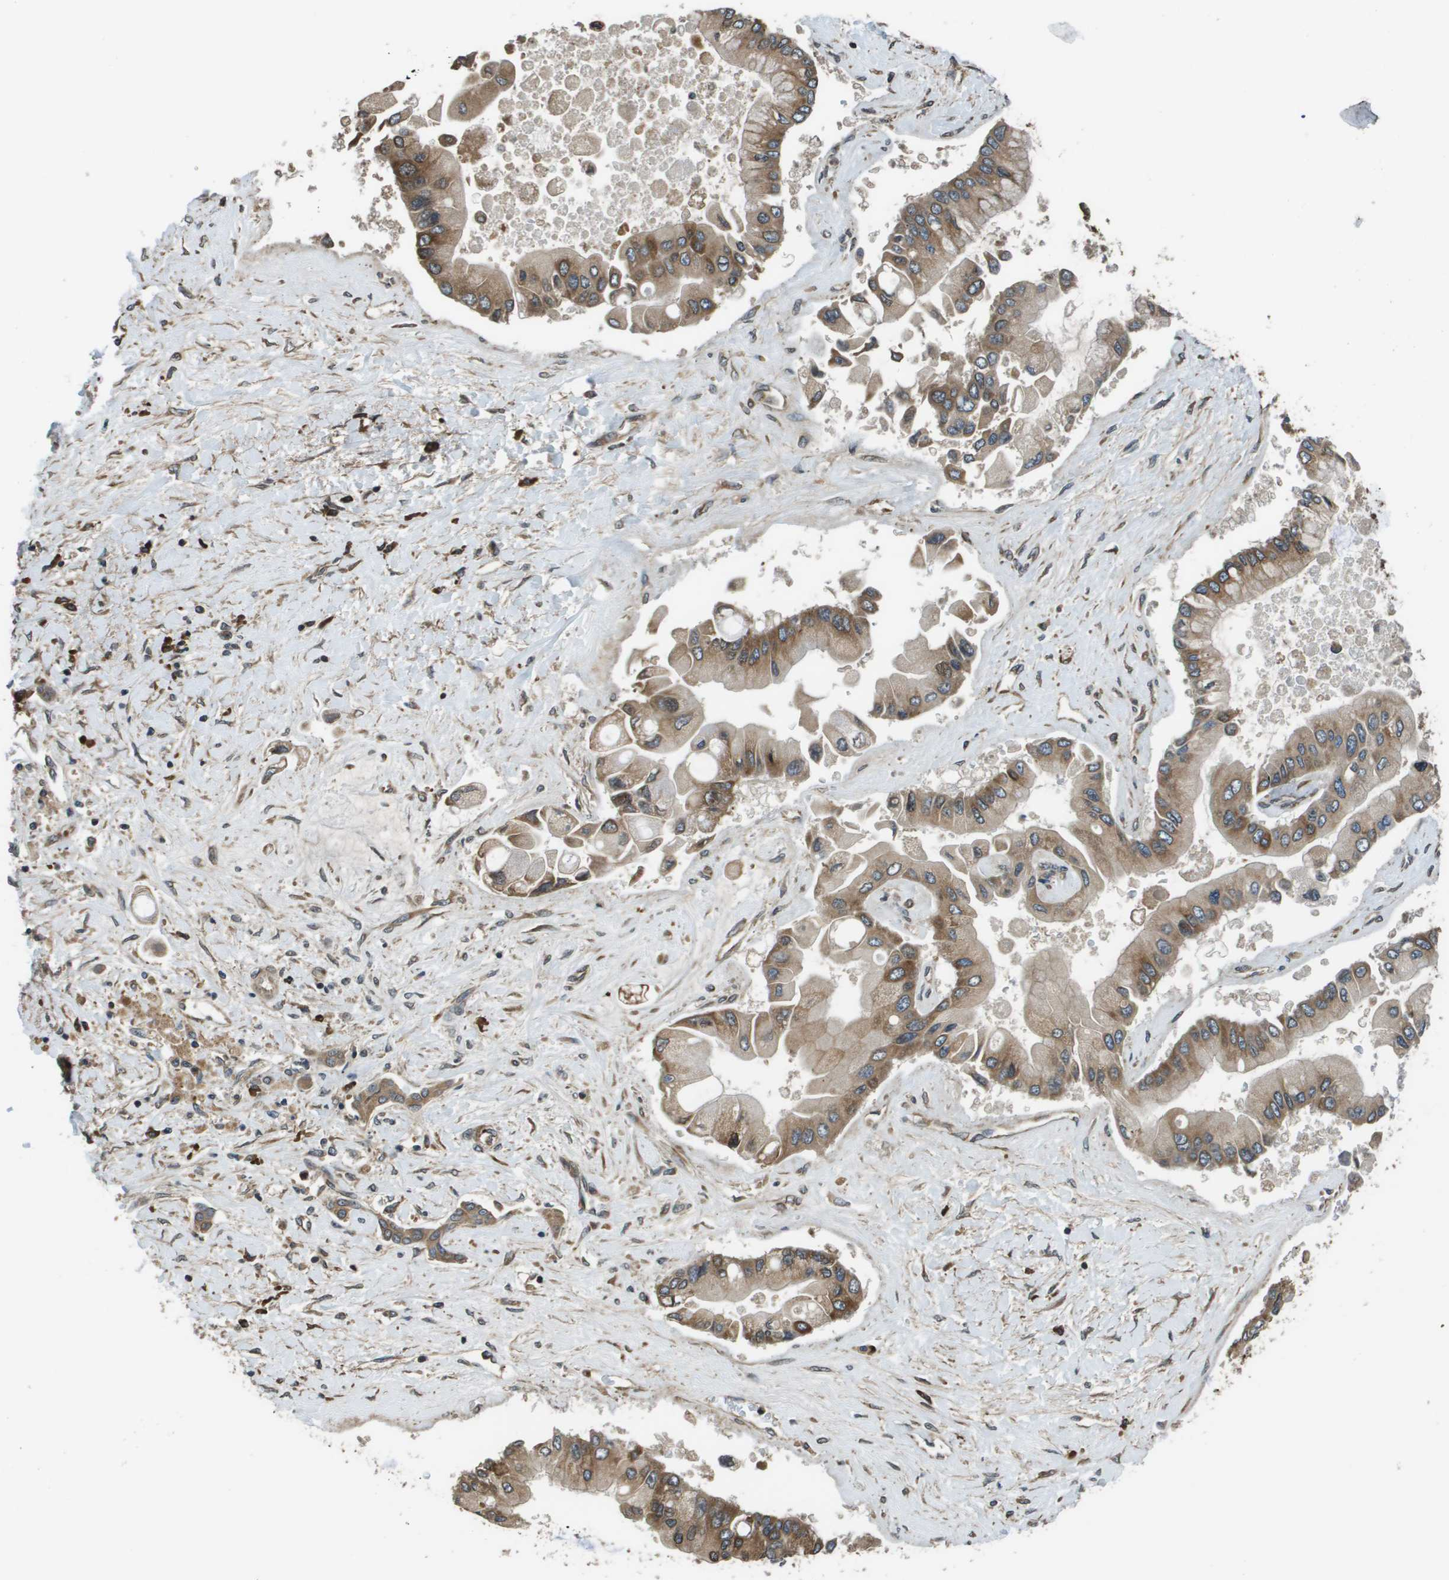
{"staining": {"intensity": "moderate", "quantity": ">75%", "location": "cytoplasmic/membranous"}, "tissue": "liver cancer", "cell_type": "Tumor cells", "image_type": "cancer", "snomed": [{"axis": "morphology", "description": "Cholangiocarcinoma"}, {"axis": "topography", "description": "Liver"}], "caption": "Liver cancer (cholangiocarcinoma) stained for a protein demonstrates moderate cytoplasmic/membranous positivity in tumor cells.", "gene": "SEC62", "patient": {"sex": "male", "age": 50}}